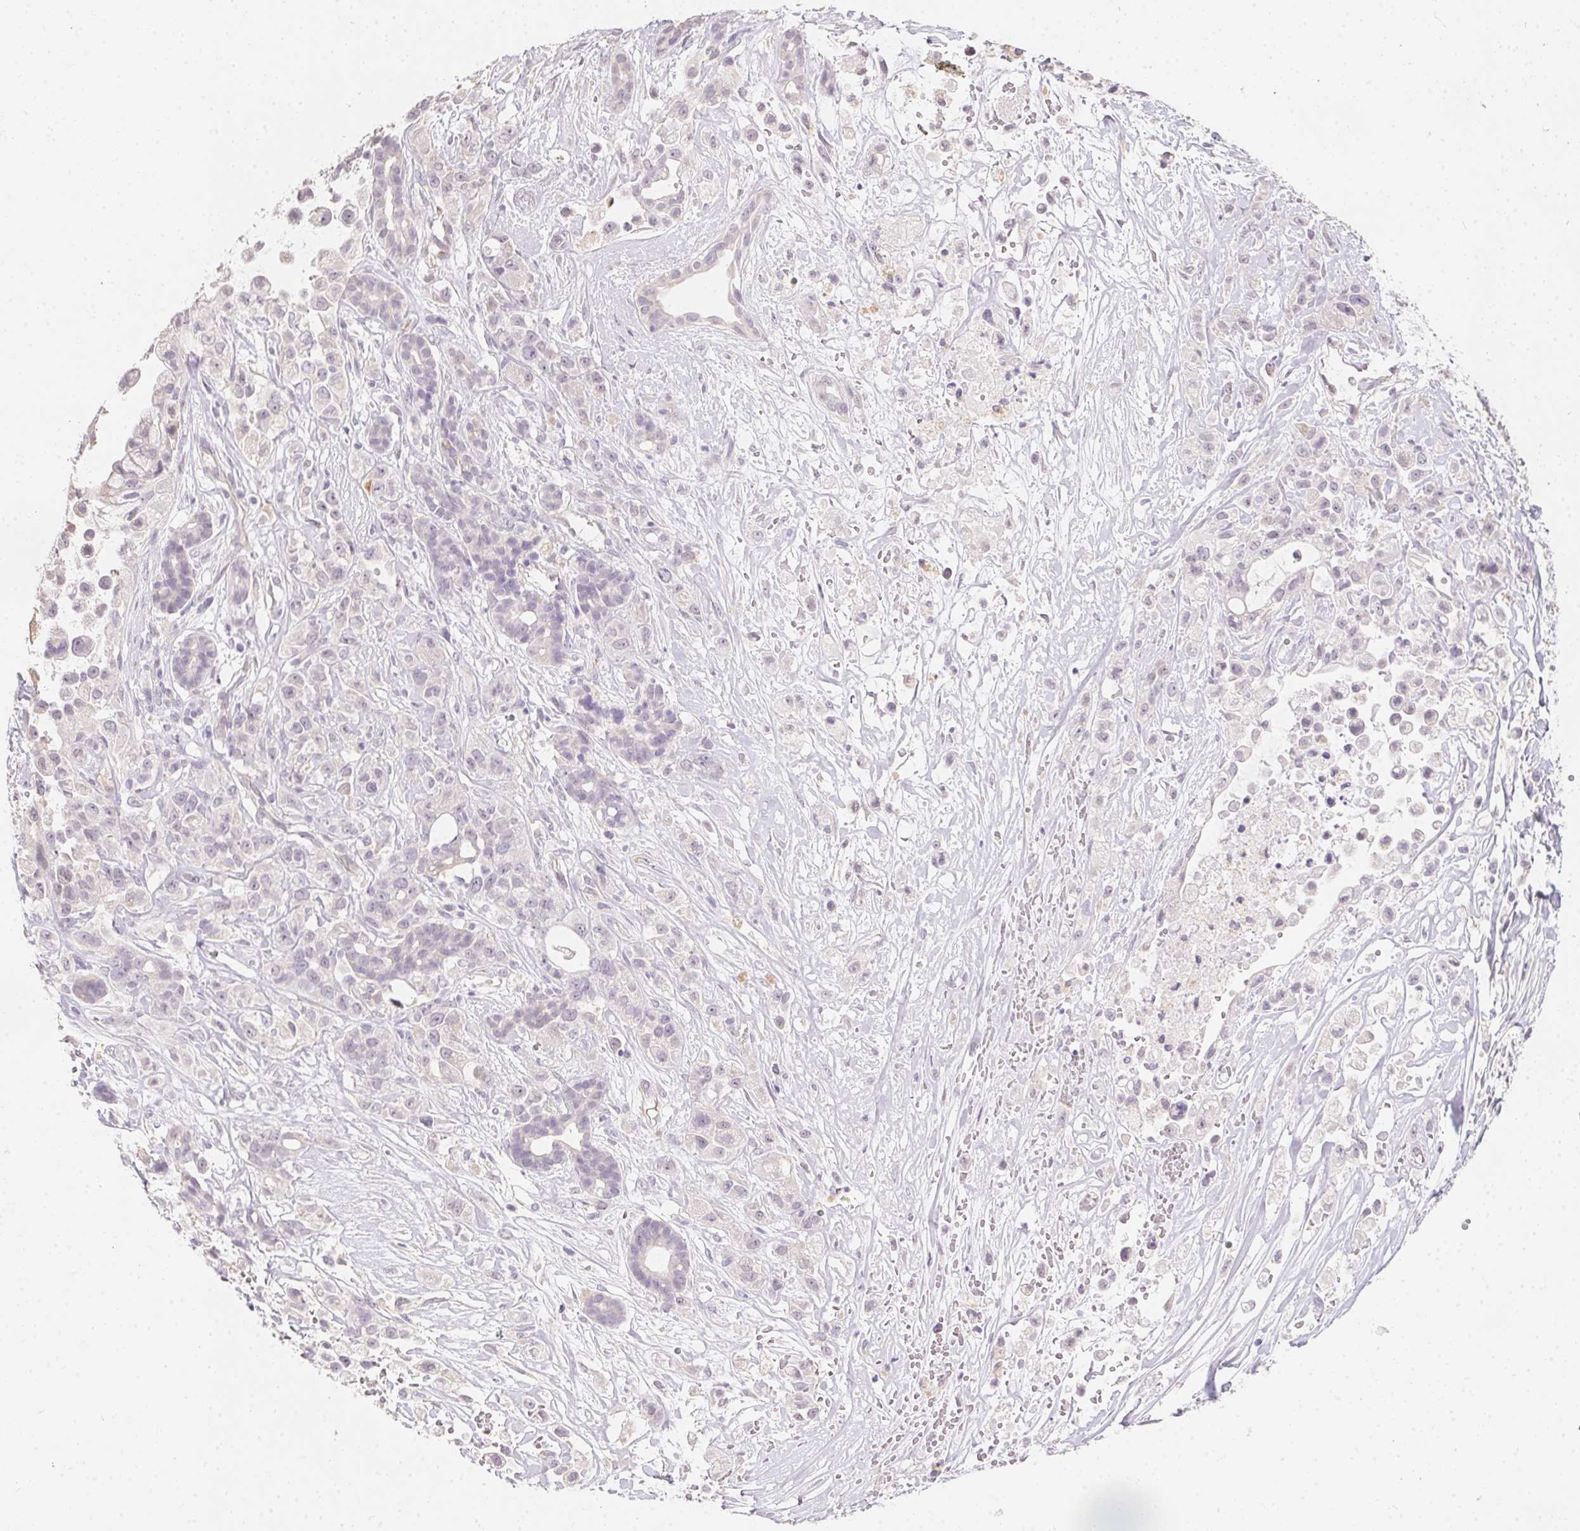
{"staining": {"intensity": "negative", "quantity": "none", "location": "none"}, "tissue": "pancreatic cancer", "cell_type": "Tumor cells", "image_type": "cancer", "snomed": [{"axis": "morphology", "description": "Adenocarcinoma, NOS"}, {"axis": "topography", "description": "Pancreas"}], "caption": "This is an immunohistochemistry (IHC) image of human adenocarcinoma (pancreatic). There is no positivity in tumor cells.", "gene": "MORC1", "patient": {"sex": "male", "age": 44}}